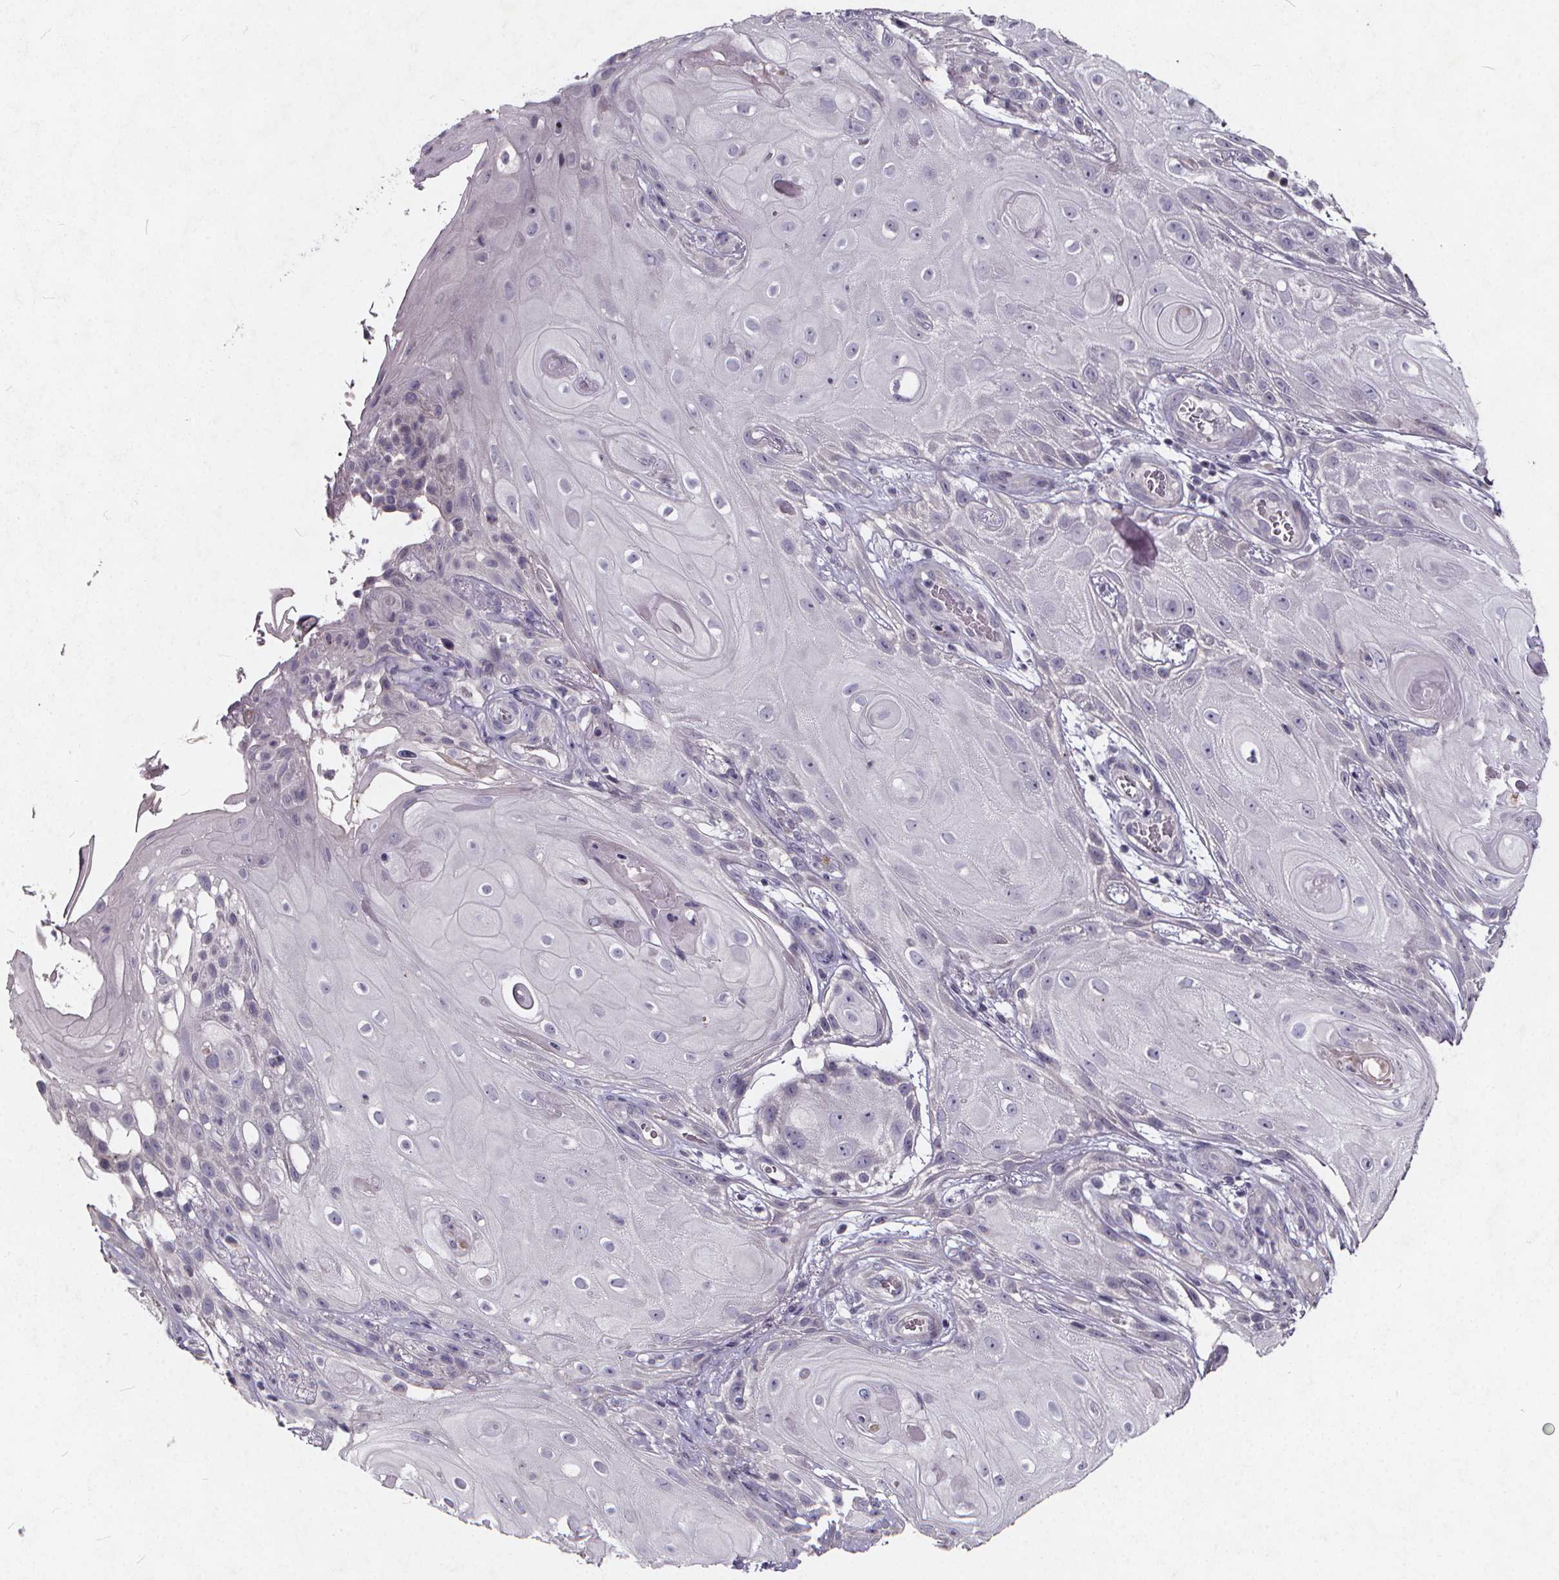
{"staining": {"intensity": "negative", "quantity": "none", "location": "none"}, "tissue": "skin cancer", "cell_type": "Tumor cells", "image_type": "cancer", "snomed": [{"axis": "morphology", "description": "Squamous cell carcinoma, NOS"}, {"axis": "topography", "description": "Skin"}], "caption": "This photomicrograph is of skin cancer stained with immunohistochemistry (IHC) to label a protein in brown with the nuclei are counter-stained blue. There is no expression in tumor cells. (DAB (3,3'-diaminobenzidine) IHC with hematoxylin counter stain).", "gene": "TSPAN14", "patient": {"sex": "male", "age": 62}}